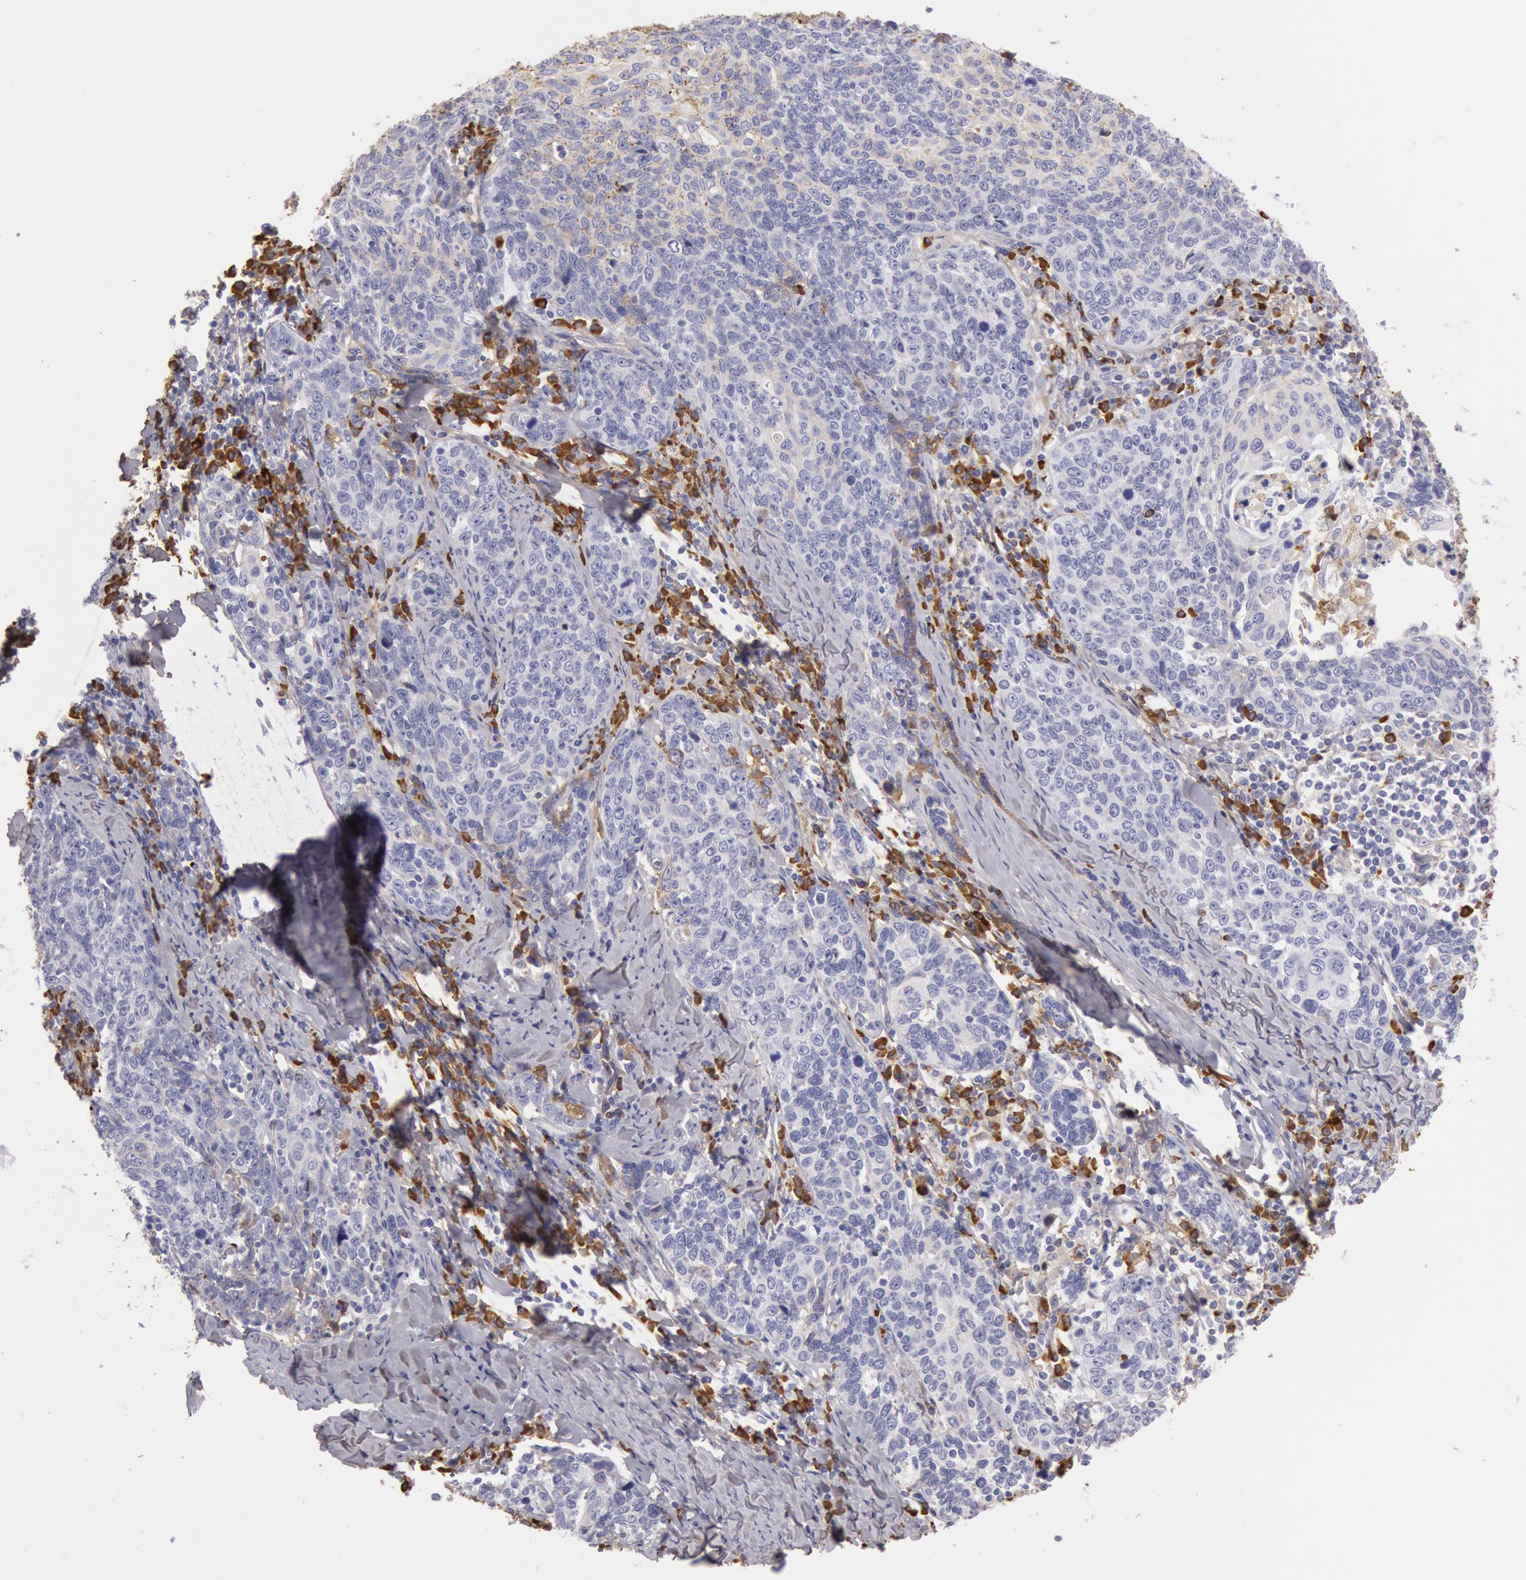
{"staining": {"intensity": "weak", "quantity": "<25%", "location": "cytoplasmic/membranous"}, "tissue": "cervical cancer", "cell_type": "Tumor cells", "image_type": "cancer", "snomed": [{"axis": "morphology", "description": "Squamous cell carcinoma, NOS"}, {"axis": "topography", "description": "Cervix"}], "caption": "Photomicrograph shows no significant protein staining in tumor cells of cervical cancer (squamous cell carcinoma).", "gene": "IGHG1", "patient": {"sex": "female", "age": 41}}